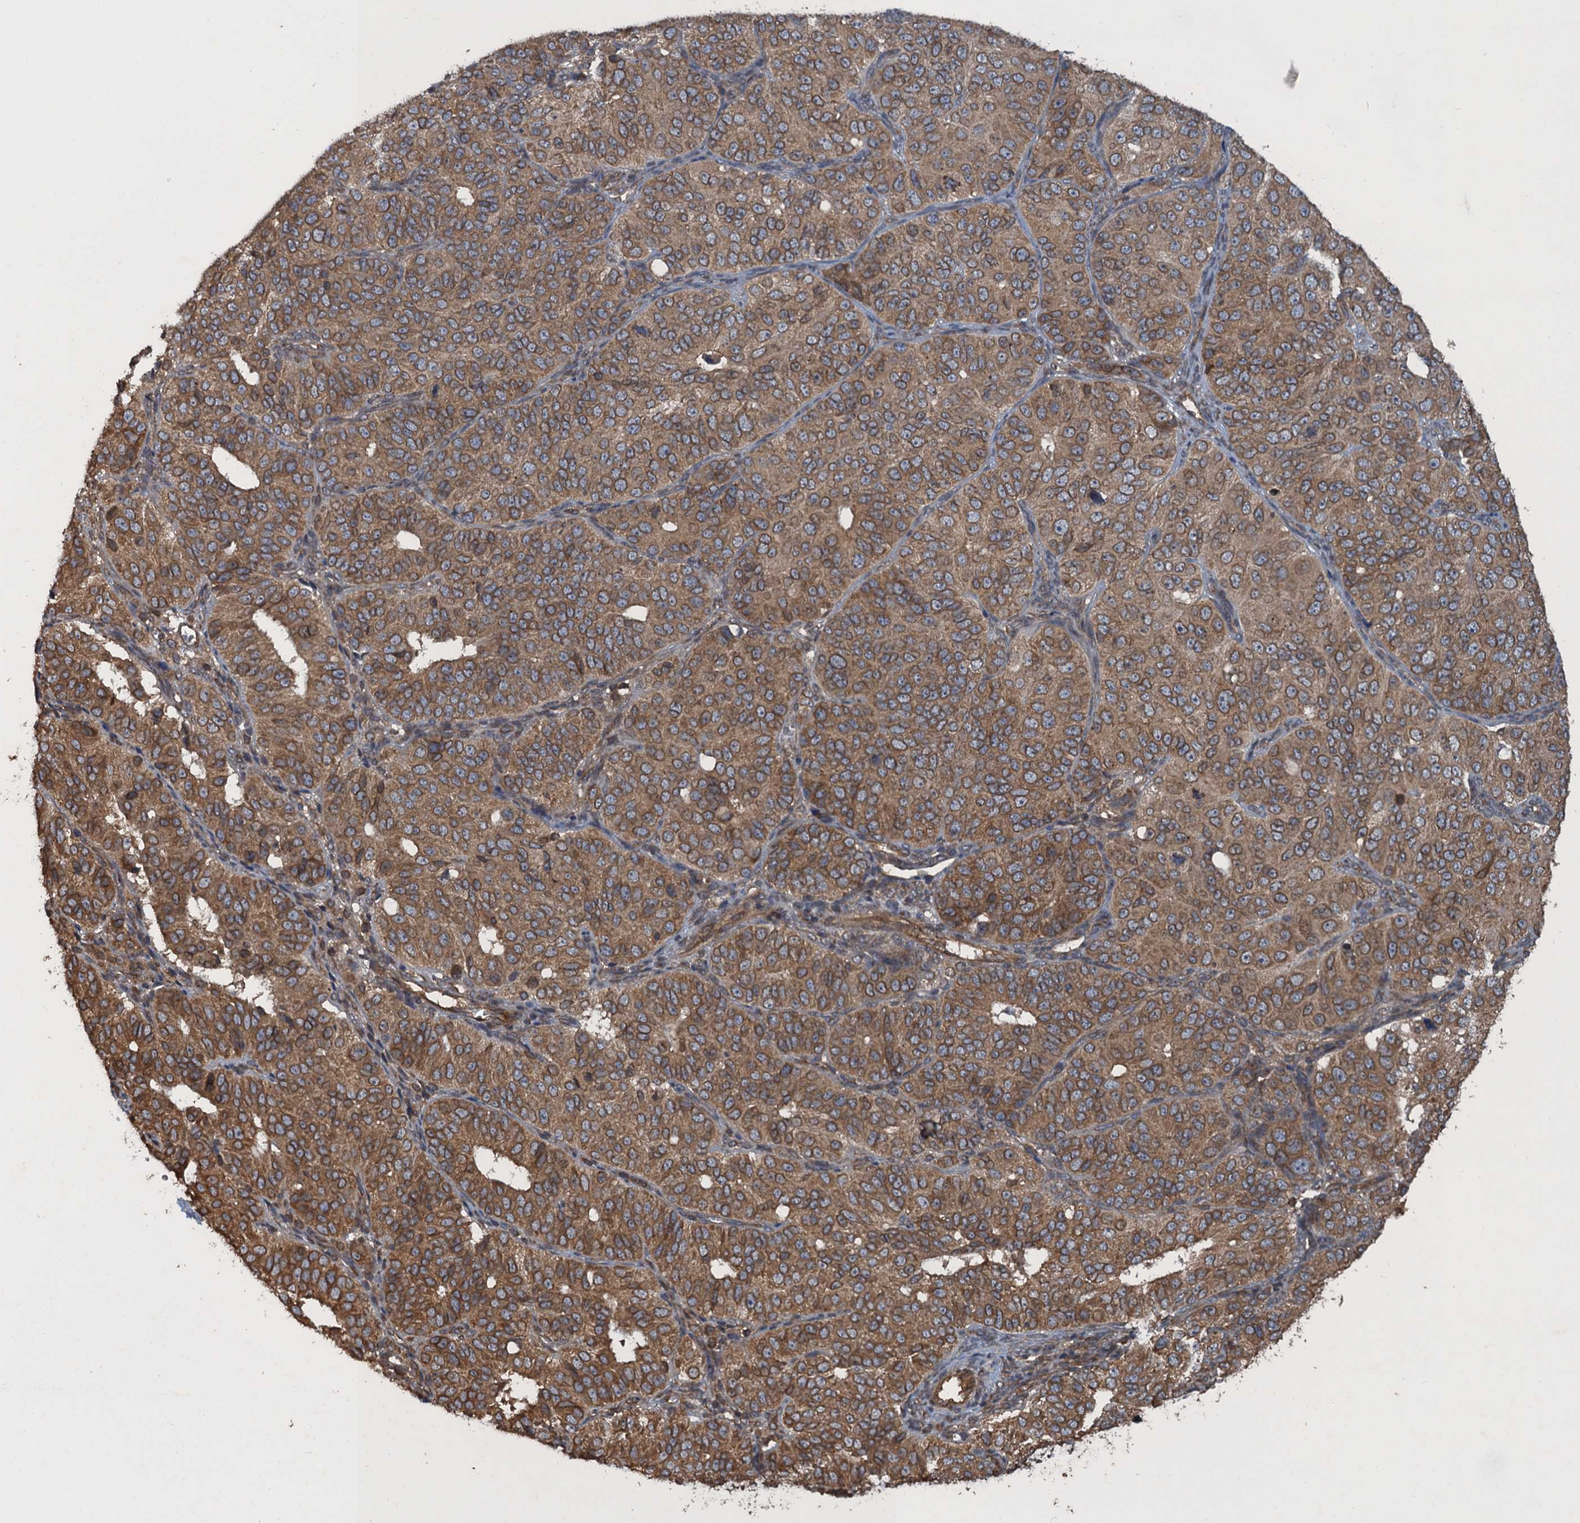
{"staining": {"intensity": "moderate", "quantity": ">75%", "location": "cytoplasmic/membranous,nuclear"}, "tissue": "ovarian cancer", "cell_type": "Tumor cells", "image_type": "cancer", "snomed": [{"axis": "morphology", "description": "Carcinoma, endometroid"}, {"axis": "topography", "description": "Ovary"}], "caption": "A histopathology image showing moderate cytoplasmic/membranous and nuclear expression in about >75% of tumor cells in ovarian cancer (endometroid carcinoma), as visualized by brown immunohistochemical staining.", "gene": "GLE1", "patient": {"sex": "female", "age": 51}}